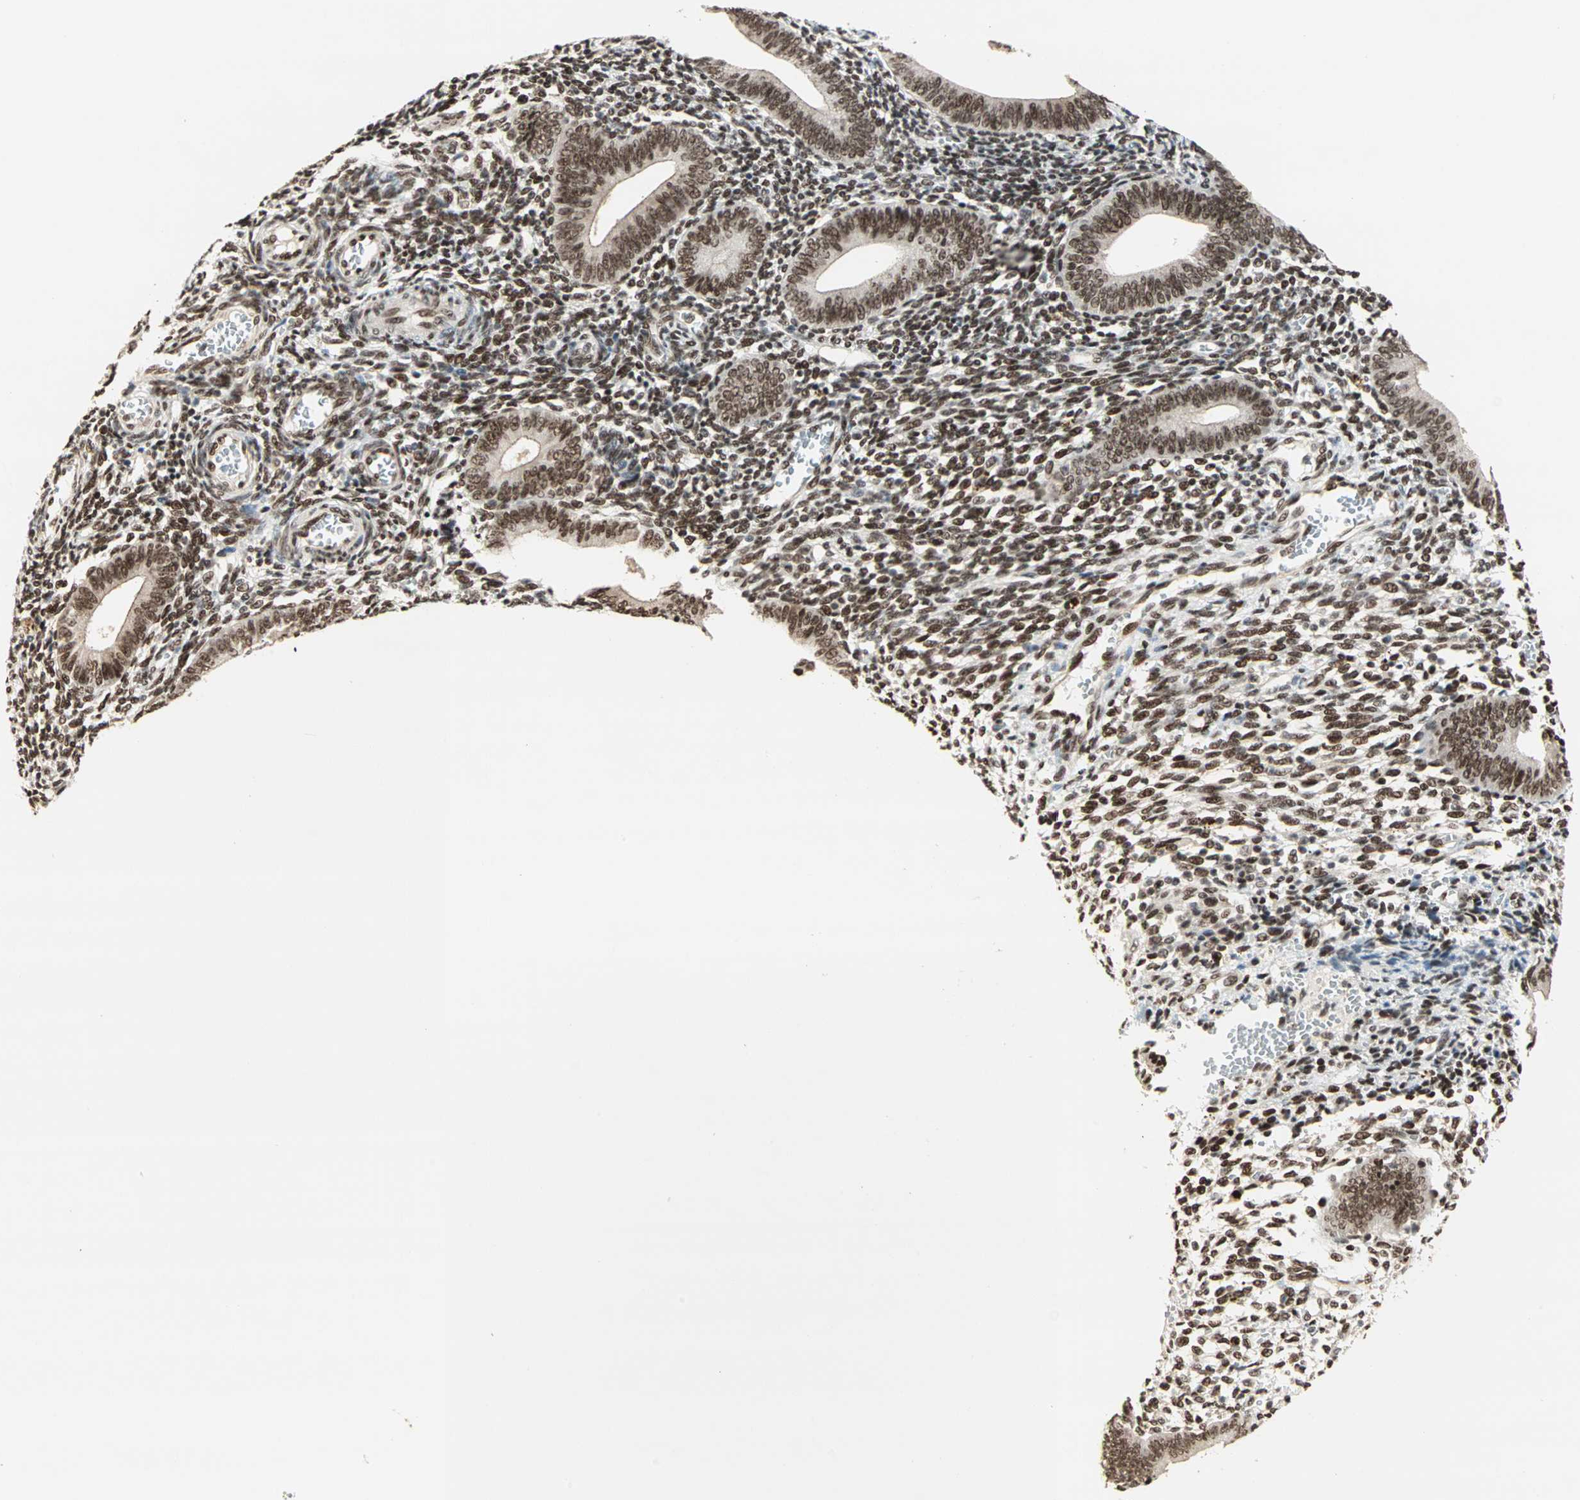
{"staining": {"intensity": "strong", "quantity": ">75%", "location": "nuclear"}, "tissue": "endometrium", "cell_type": "Cells in endometrial stroma", "image_type": "normal", "snomed": [{"axis": "morphology", "description": "Normal tissue, NOS"}, {"axis": "topography", "description": "Uterus"}, {"axis": "topography", "description": "Endometrium"}], "caption": "A histopathology image of human endometrium stained for a protein reveals strong nuclear brown staining in cells in endometrial stroma. The protein of interest is shown in brown color, while the nuclei are stained blue.", "gene": "BLM", "patient": {"sex": "female", "age": 33}}